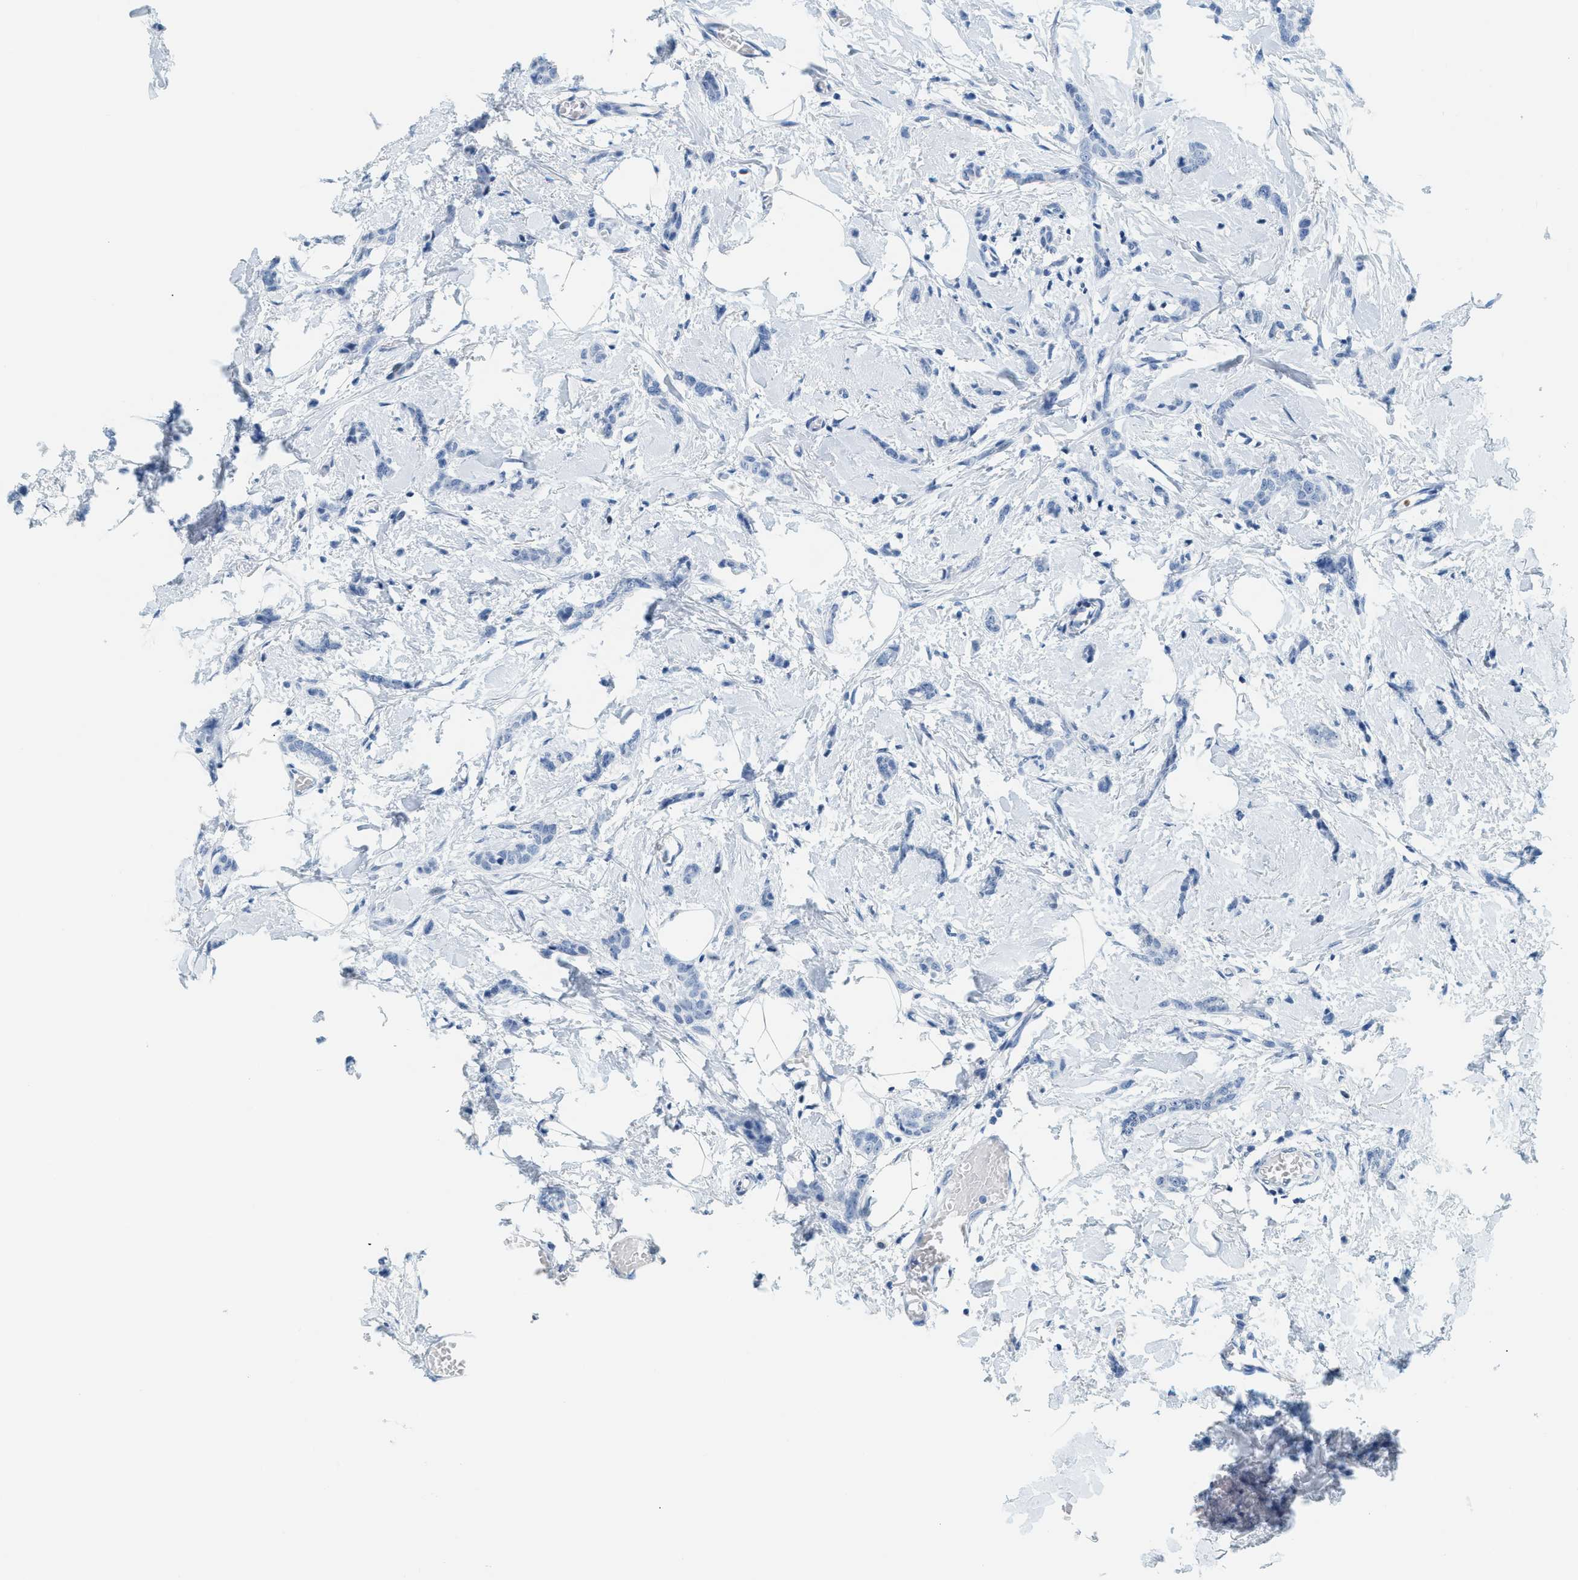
{"staining": {"intensity": "negative", "quantity": "none", "location": "none"}, "tissue": "breast cancer", "cell_type": "Tumor cells", "image_type": "cancer", "snomed": [{"axis": "morphology", "description": "Lobular carcinoma"}, {"axis": "topography", "description": "Skin"}, {"axis": "topography", "description": "Breast"}], "caption": "There is no significant staining in tumor cells of breast cancer.", "gene": "LCN2", "patient": {"sex": "female", "age": 46}}